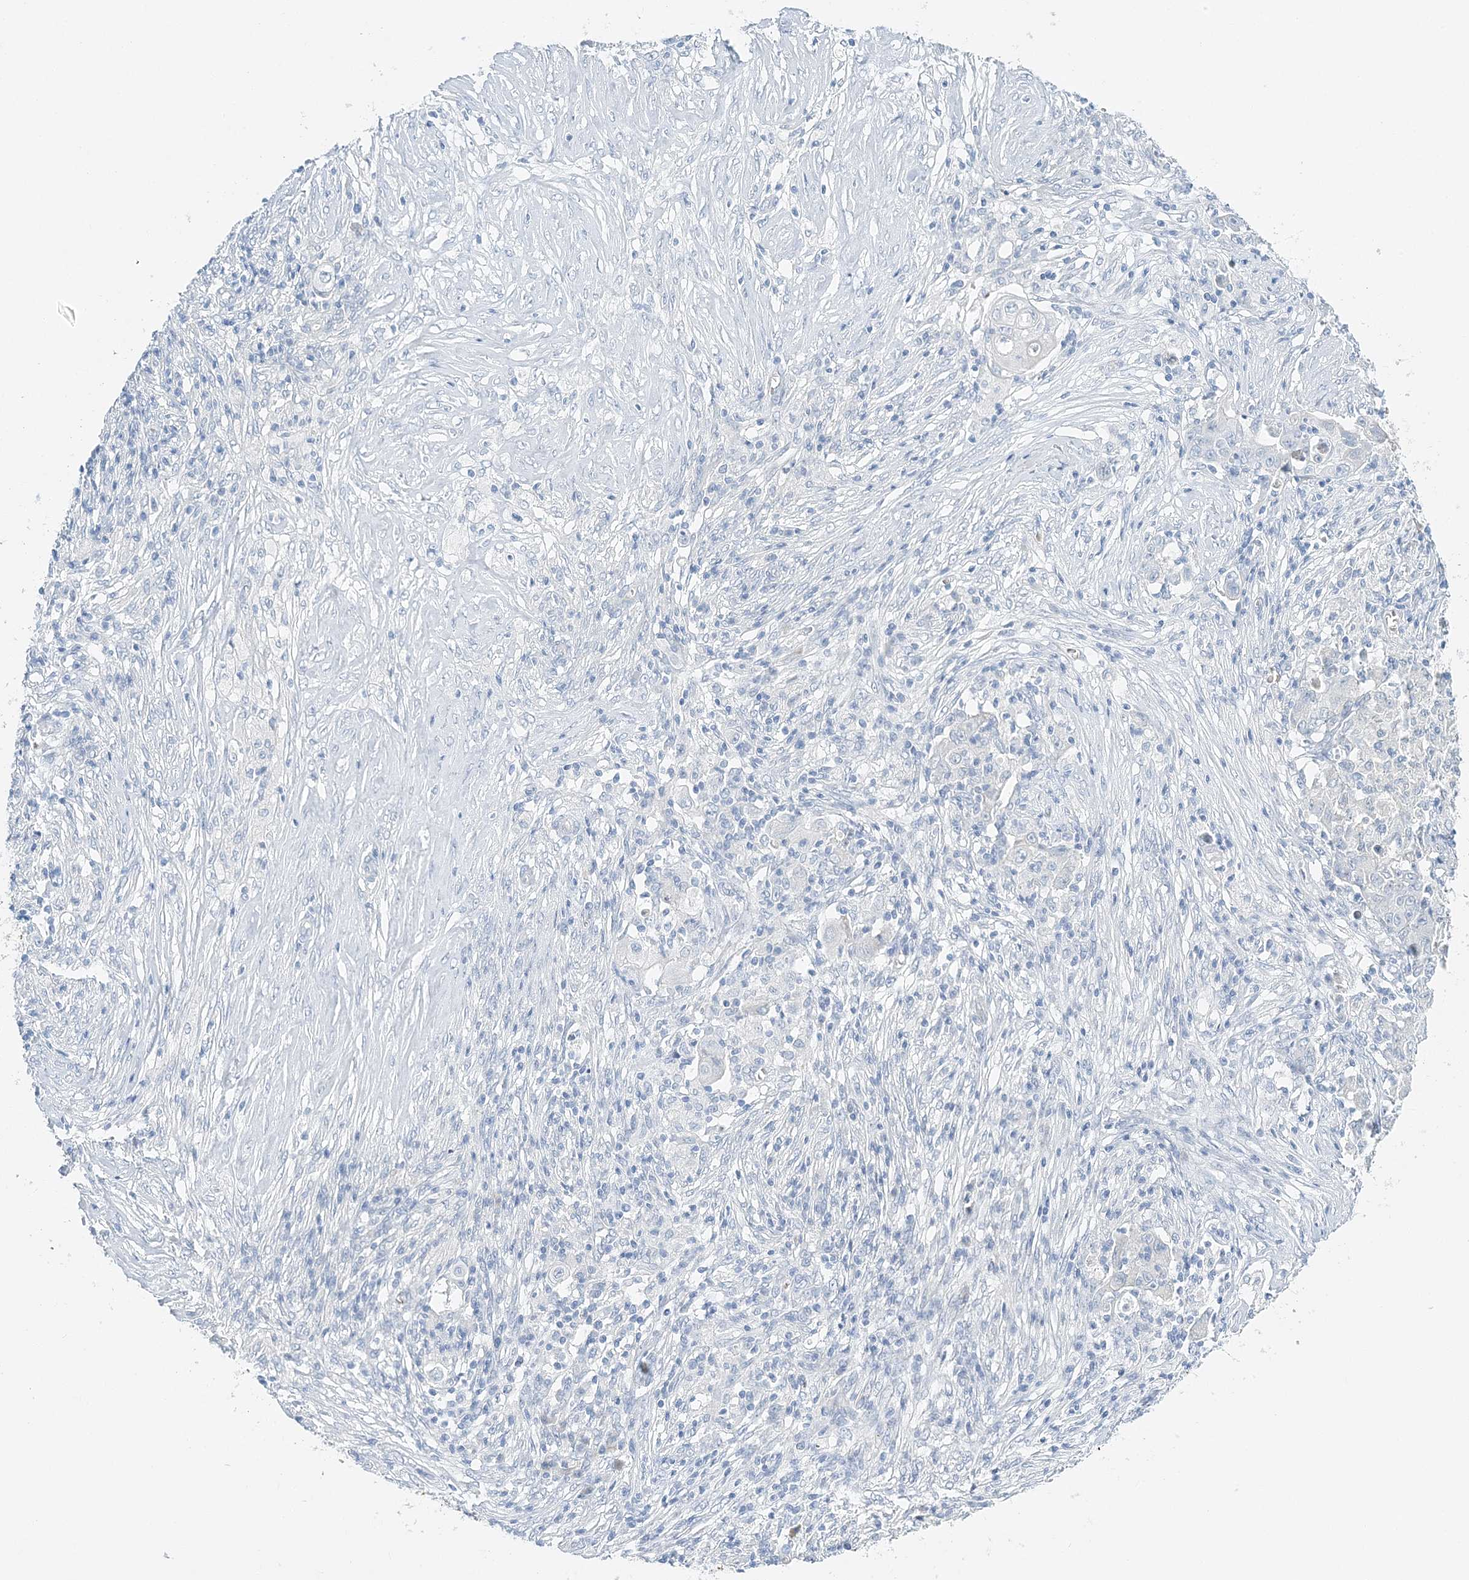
{"staining": {"intensity": "negative", "quantity": "none", "location": "none"}, "tissue": "ovarian cancer", "cell_type": "Tumor cells", "image_type": "cancer", "snomed": [{"axis": "morphology", "description": "Carcinoma, endometroid"}, {"axis": "topography", "description": "Ovary"}], "caption": "This is an IHC photomicrograph of endometroid carcinoma (ovarian). There is no expression in tumor cells.", "gene": "VILL", "patient": {"sex": "female", "age": 42}}